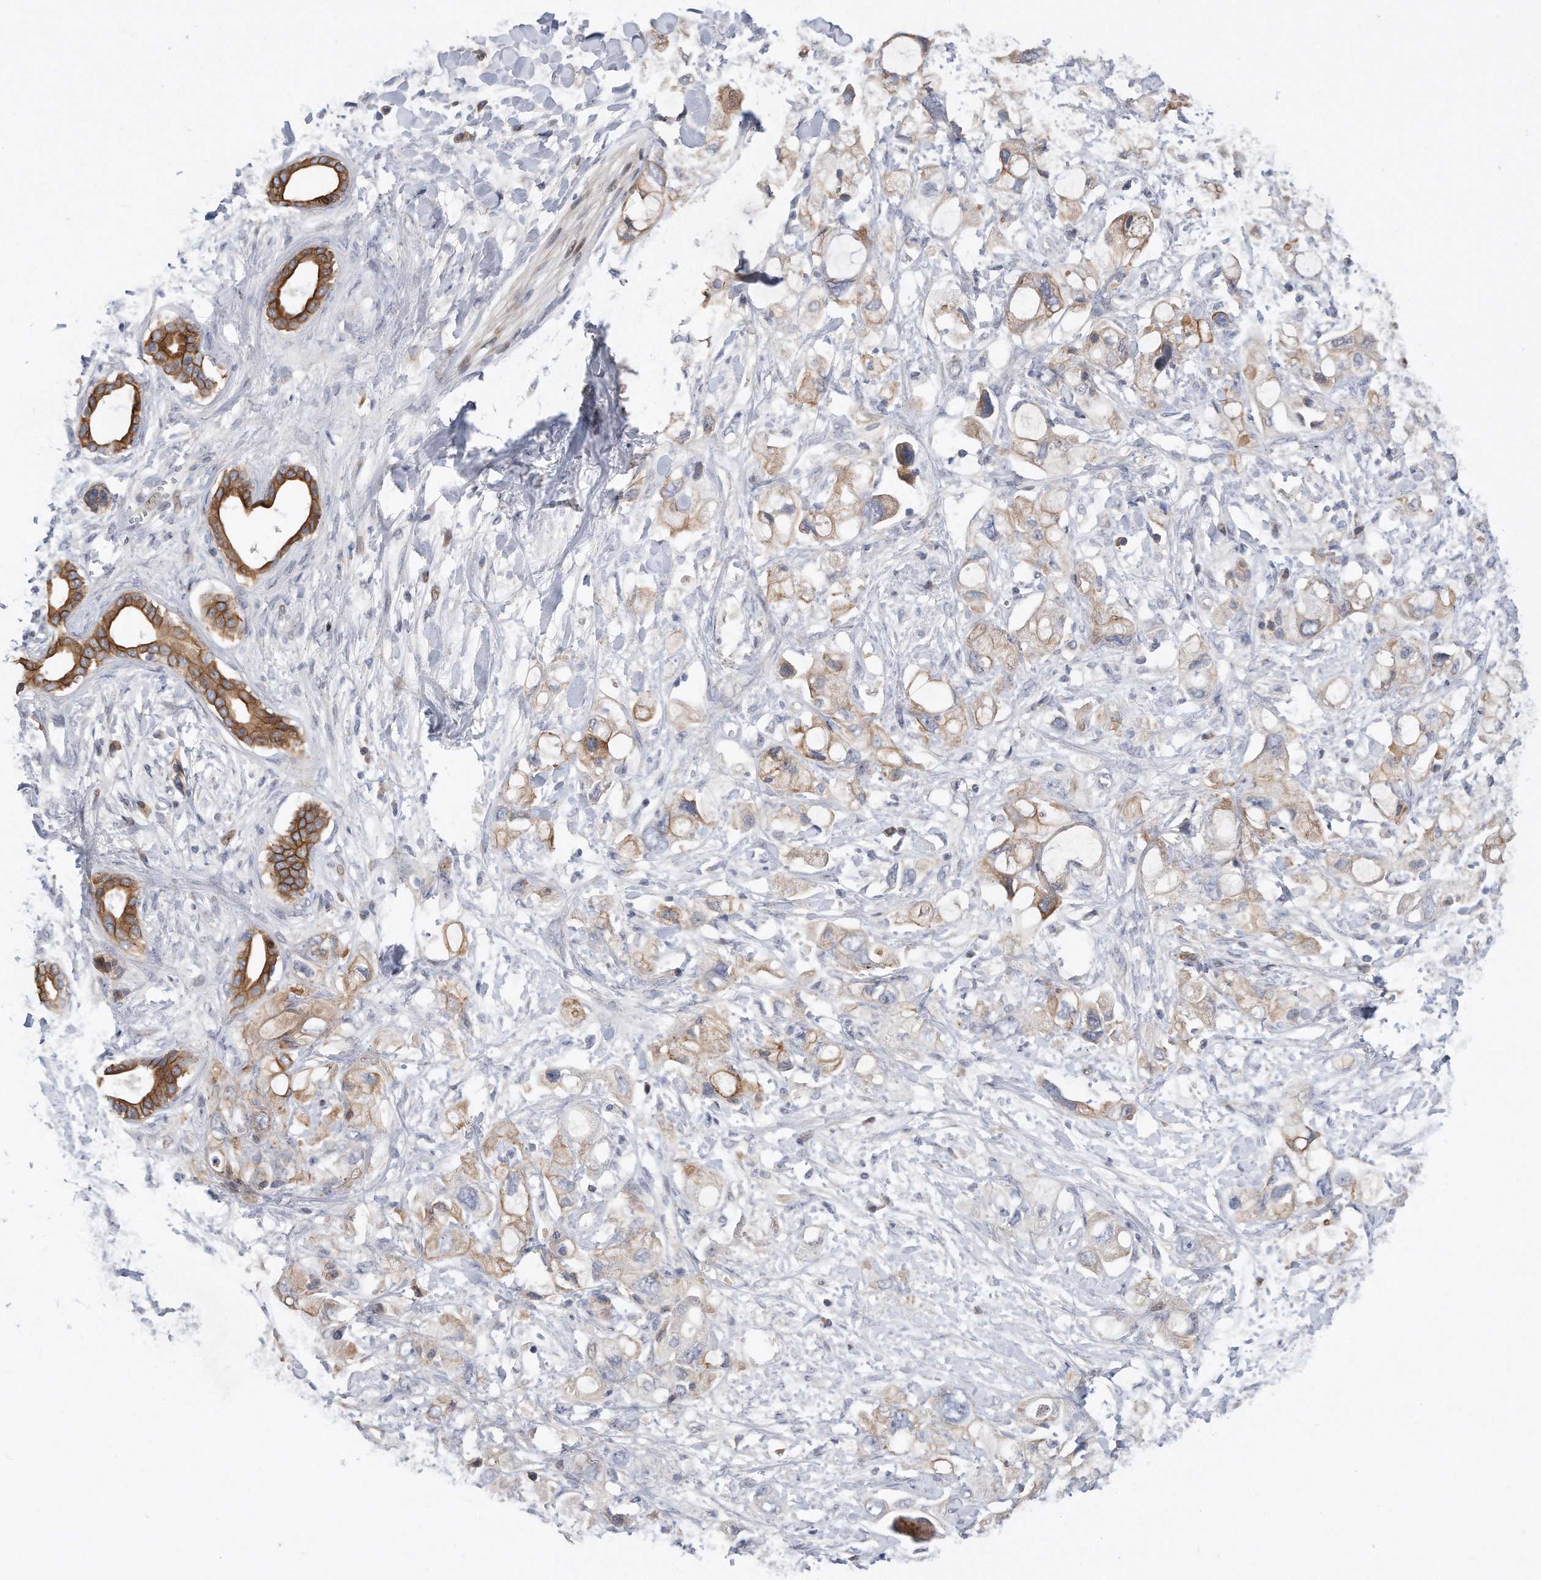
{"staining": {"intensity": "strong", "quantity": "<25%", "location": "cytoplasmic/membranous"}, "tissue": "pancreatic cancer", "cell_type": "Tumor cells", "image_type": "cancer", "snomed": [{"axis": "morphology", "description": "Adenocarcinoma, NOS"}, {"axis": "topography", "description": "Pancreas"}], "caption": "High-magnification brightfield microscopy of pancreatic adenocarcinoma stained with DAB (brown) and counterstained with hematoxylin (blue). tumor cells exhibit strong cytoplasmic/membranous expression is appreciated in approximately<25% of cells.", "gene": "CDH12", "patient": {"sex": "female", "age": 56}}